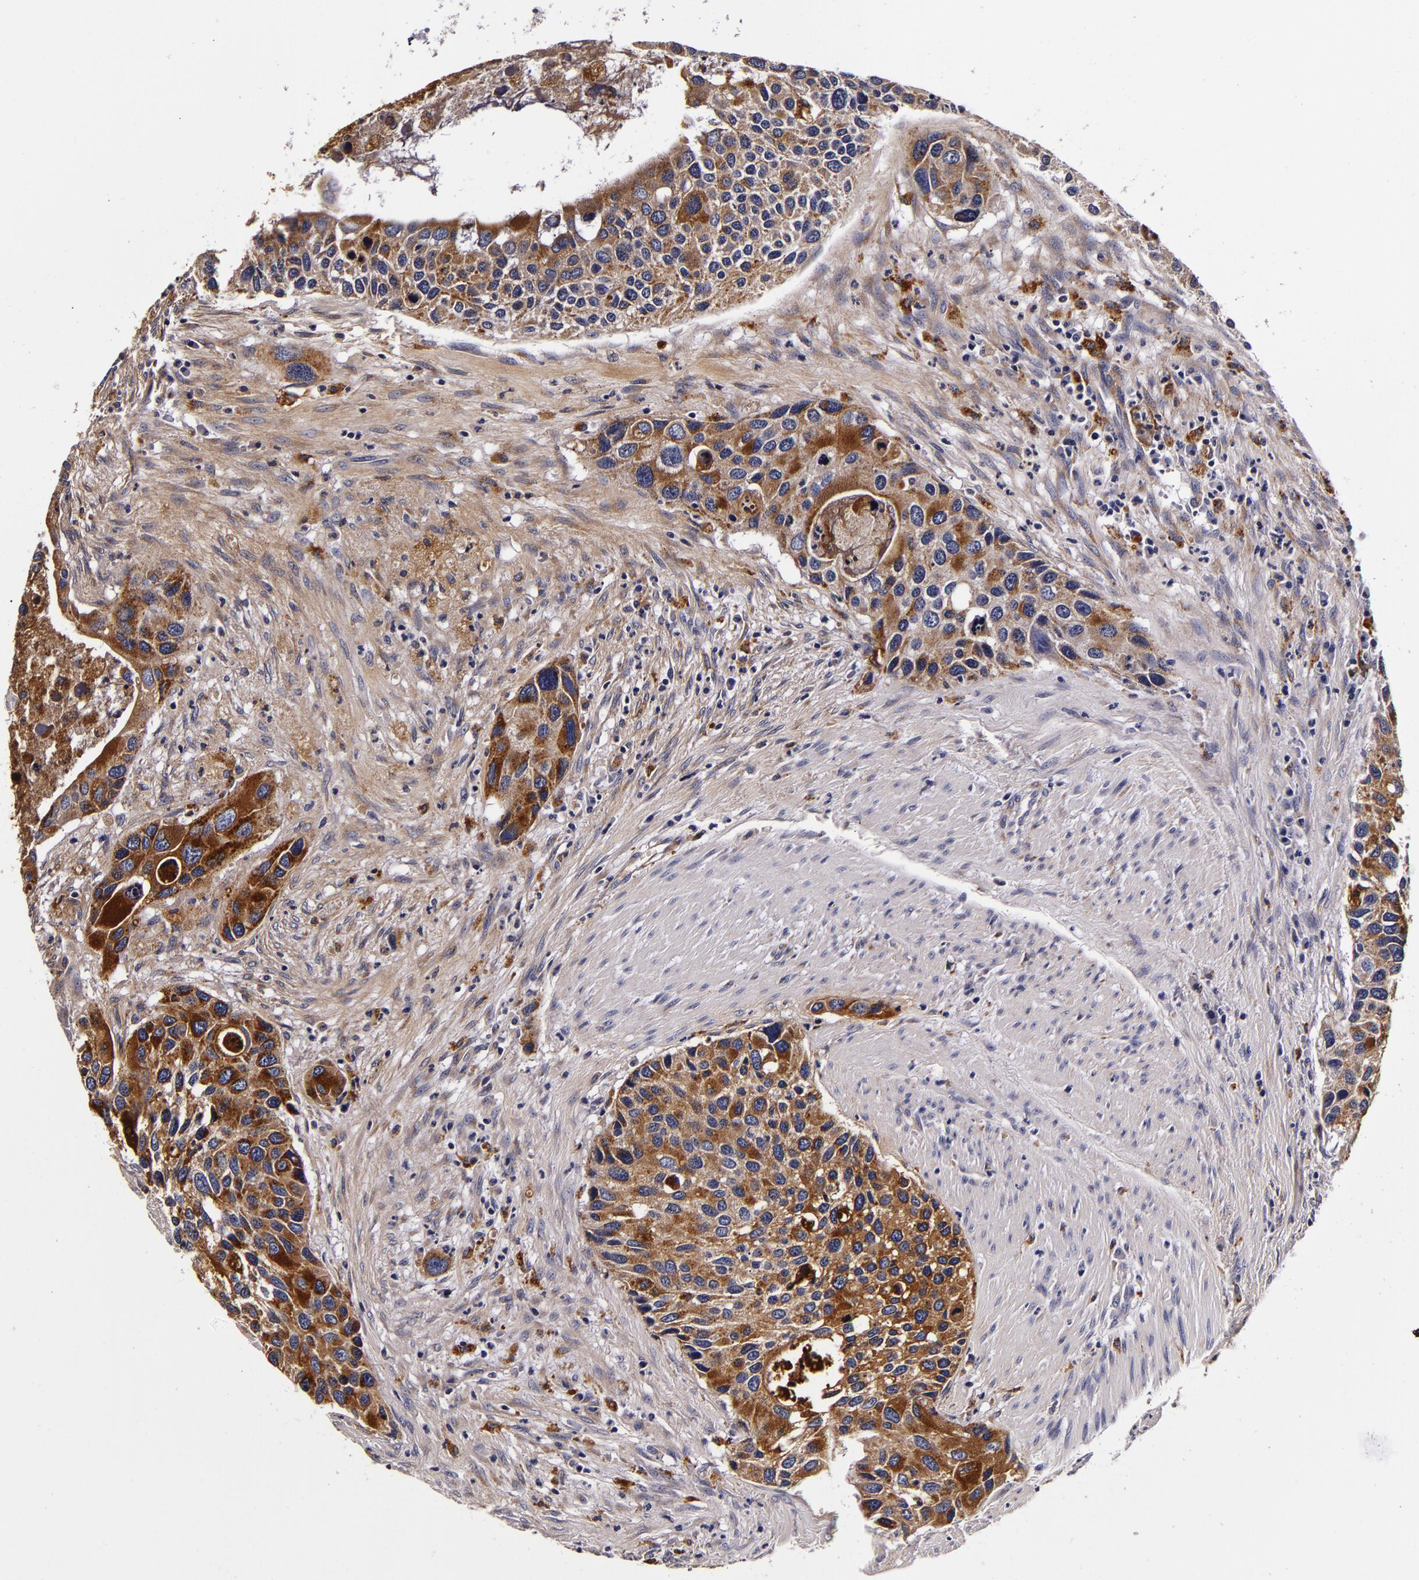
{"staining": {"intensity": "moderate", "quantity": "25%-75%", "location": "cytoplasmic/membranous"}, "tissue": "urothelial cancer", "cell_type": "Tumor cells", "image_type": "cancer", "snomed": [{"axis": "morphology", "description": "Urothelial carcinoma, High grade"}, {"axis": "topography", "description": "Urinary bladder"}], "caption": "Immunohistochemistry of urothelial cancer demonstrates medium levels of moderate cytoplasmic/membranous expression in about 25%-75% of tumor cells.", "gene": "LGALS3BP", "patient": {"sex": "male", "age": 66}}